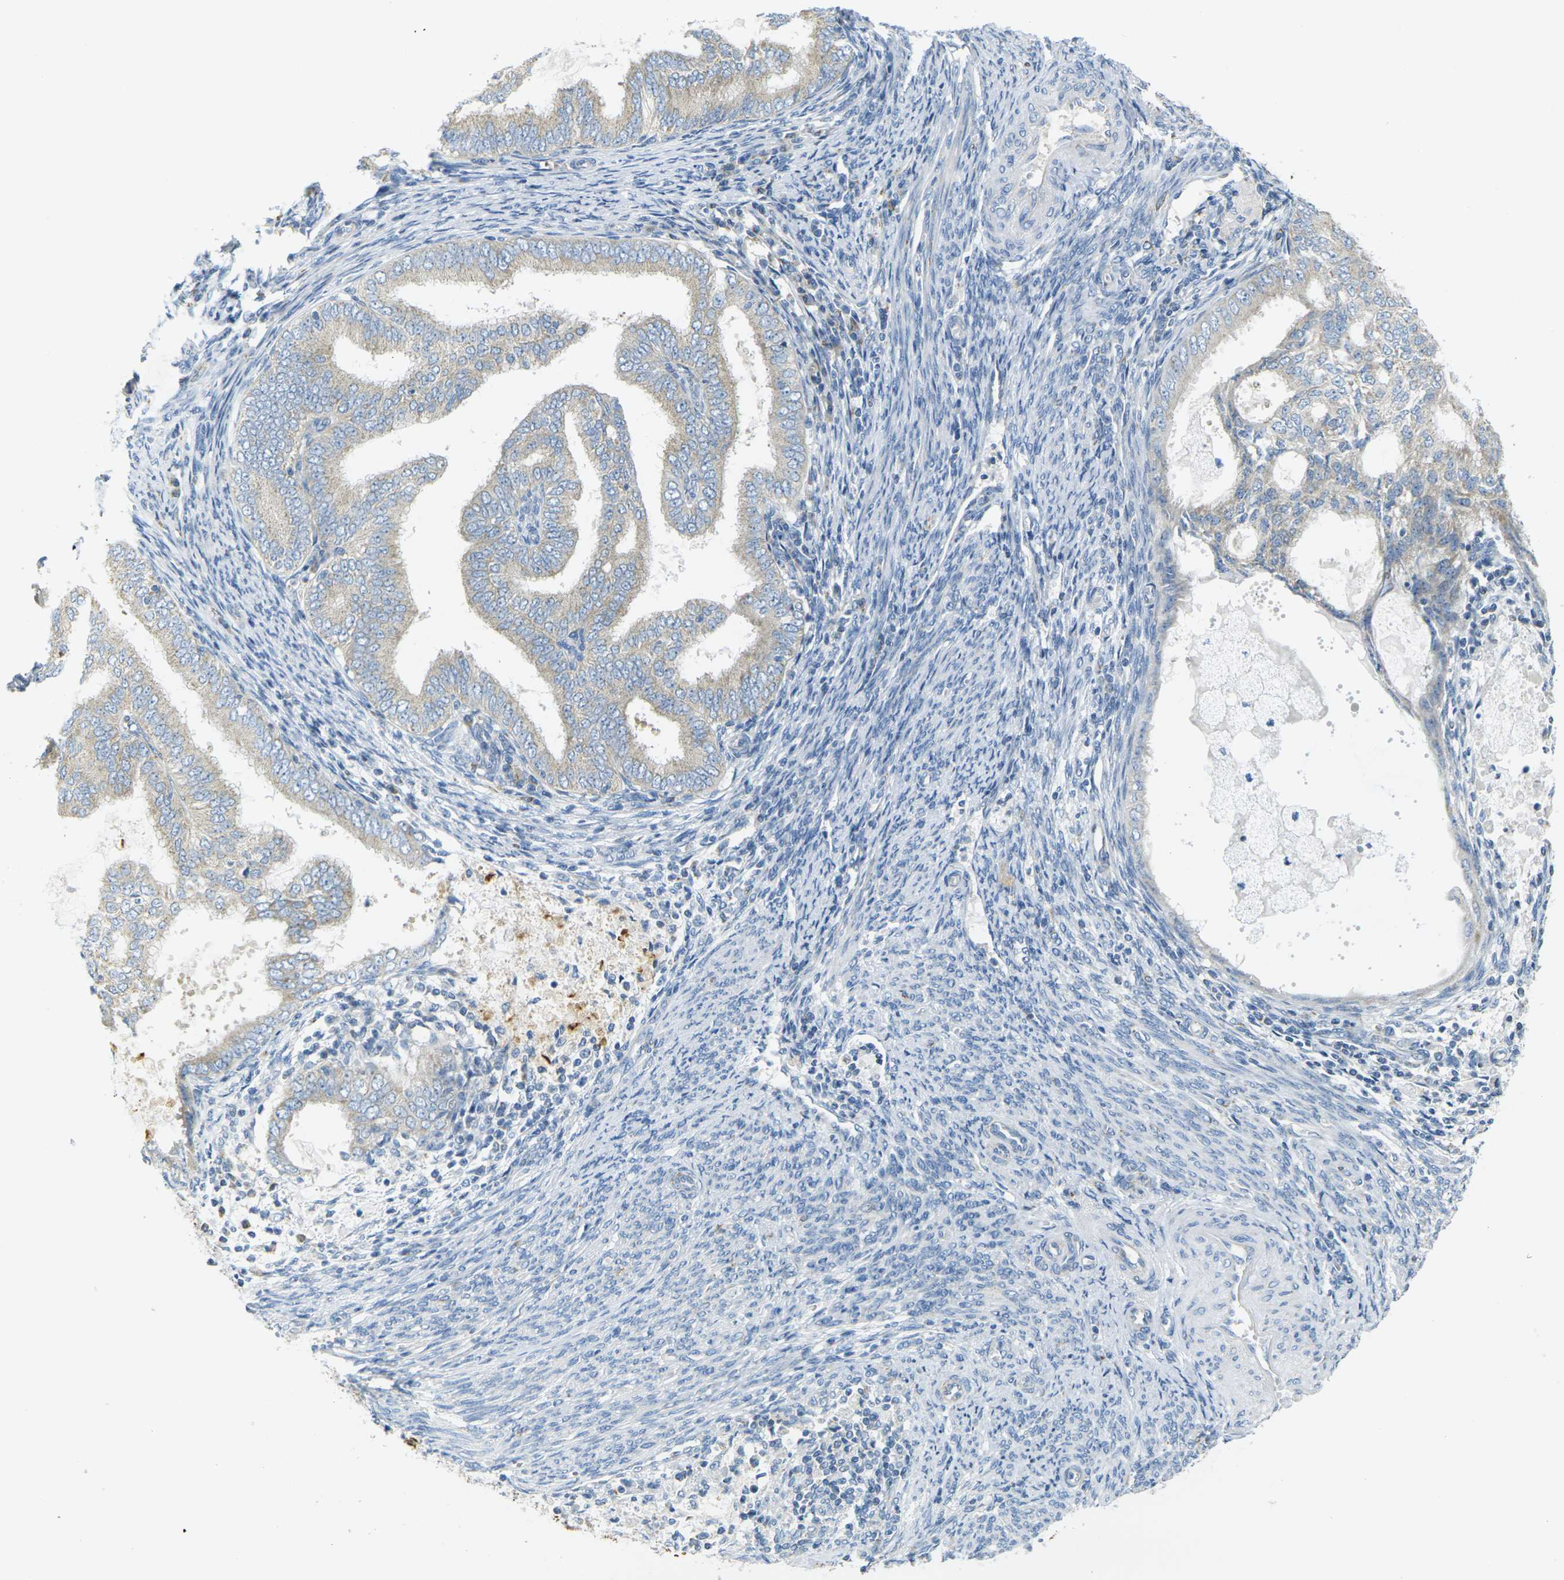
{"staining": {"intensity": "negative", "quantity": "none", "location": "none"}, "tissue": "endometrial cancer", "cell_type": "Tumor cells", "image_type": "cancer", "snomed": [{"axis": "morphology", "description": "Adenocarcinoma, NOS"}, {"axis": "topography", "description": "Endometrium"}], "caption": "This is an immunohistochemistry micrograph of human adenocarcinoma (endometrial). There is no expression in tumor cells.", "gene": "PARD6B", "patient": {"sex": "female", "age": 58}}